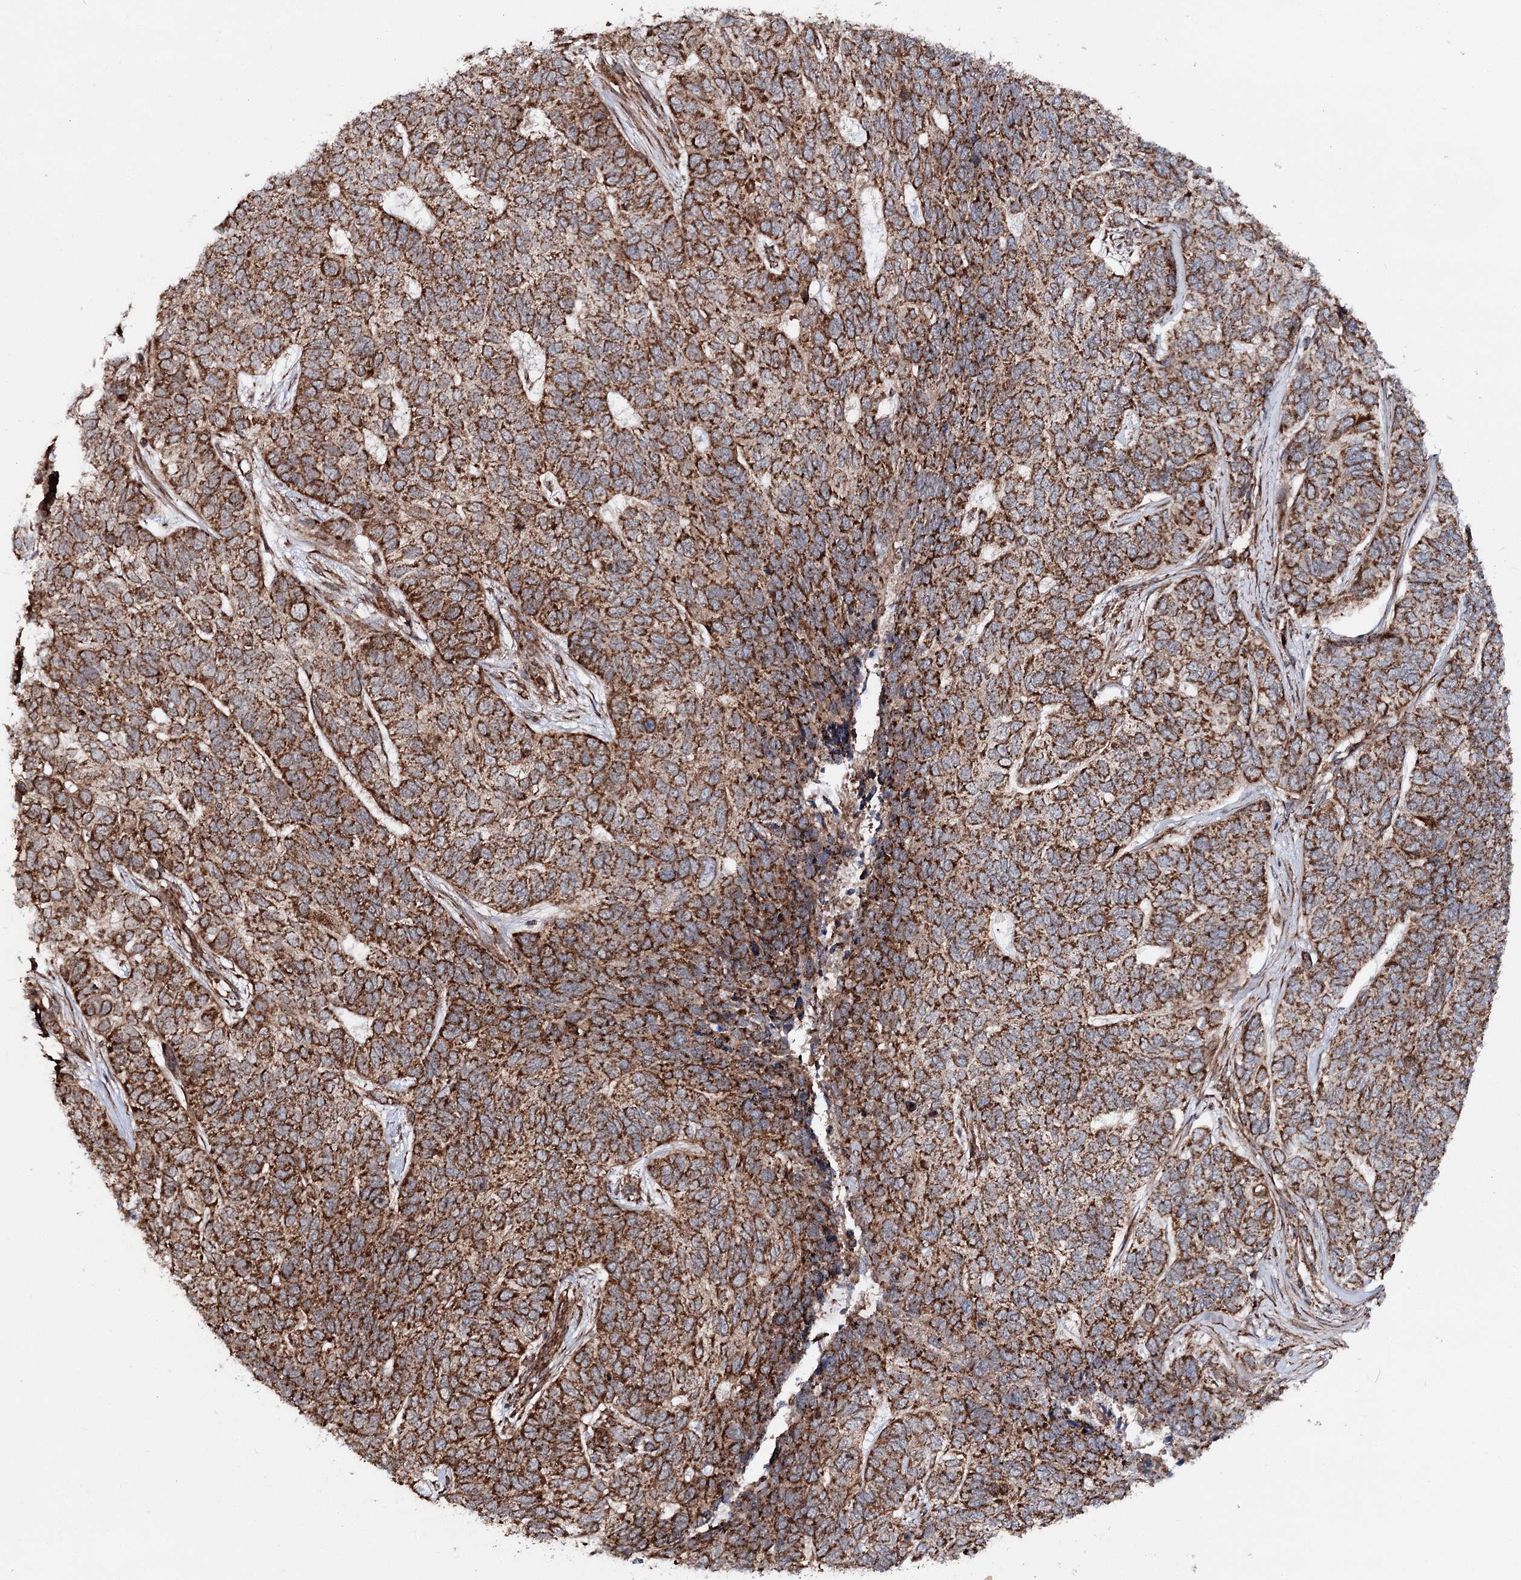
{"staining": {"intensity": "strong", "quantity": ">75%", "location": "cytoplasmic/membranous"}, "tissue": "skin cancer", "cell_type": "Tumor cells", "image_type": "cancer", "snomed": [{"axis": "morphology", "description": "Basal cell carcinoma"}, {"axis": "topography", "description": "Skin"}], "caption": "This is a micrograph of IHC staining of skin cancer, which shows strong staining in the cytoplasmic/membranous of tumor cells.", "gene": "FGFR1OP2", "patient": {"sex": "female", "age": 65}}